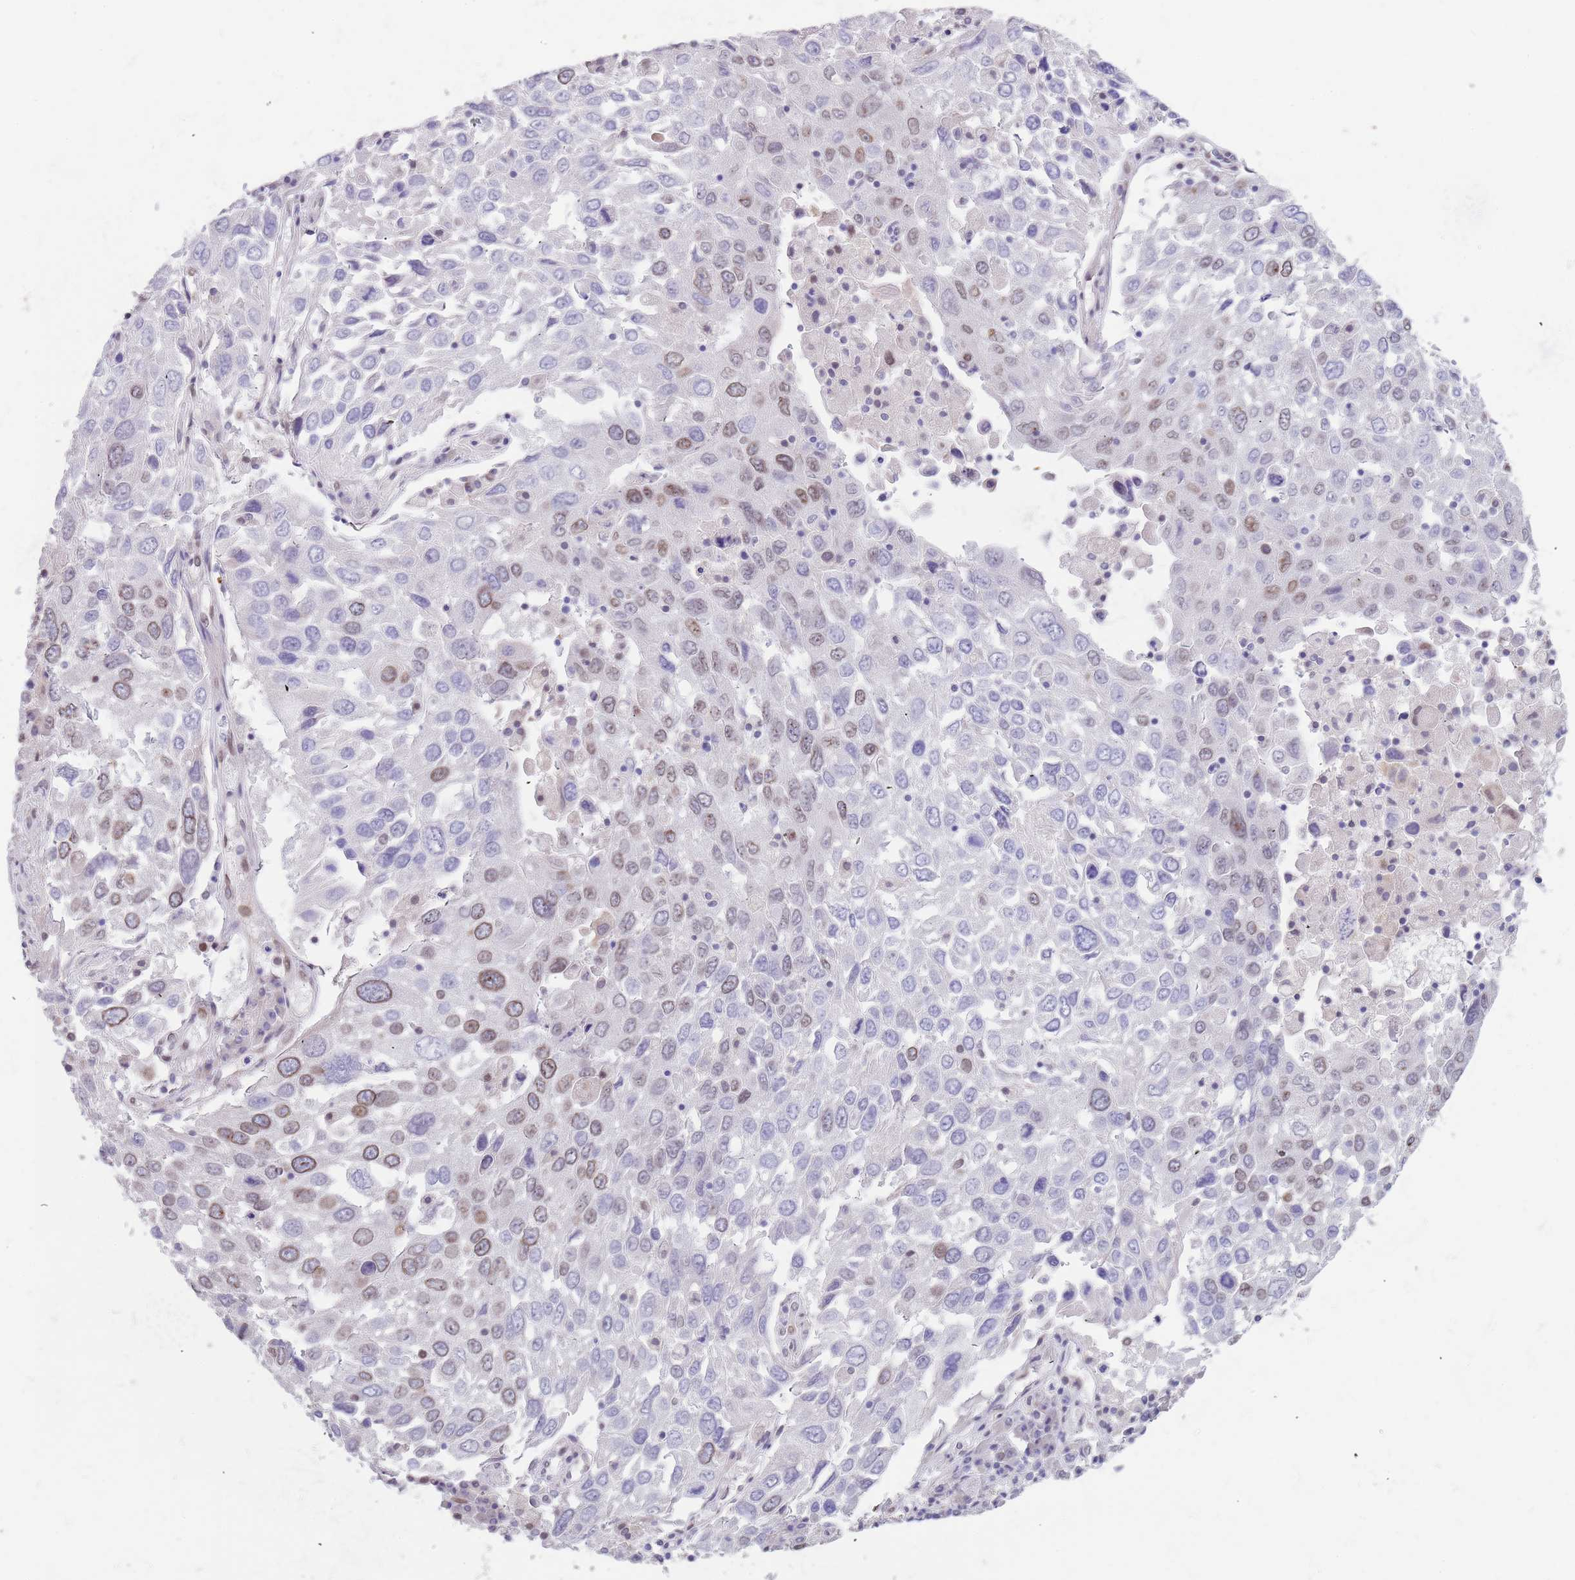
{"staining": {"intensity": "moderate", "quantity": "<25%", "location": "cytoplasmic/membranous,nuclear"}, "tissue": "lung cancer", "cell_type": "Tumor cells", "image_type": "cancer", "snomed": [{"axis": "morphology", "description": "Squamous cell carcinoma, NOS"}, {"axis": "topography", "description": "Lung"}], "caption": "Human lung squamous cell carcinoma stained for a protein (brown) shows moderate cytoplasmic/membranous and nuclear positive staining in about <25% of tumor cells.", "gene": "KLHDC2", "patient": {"sex": "male", "age": 65}}